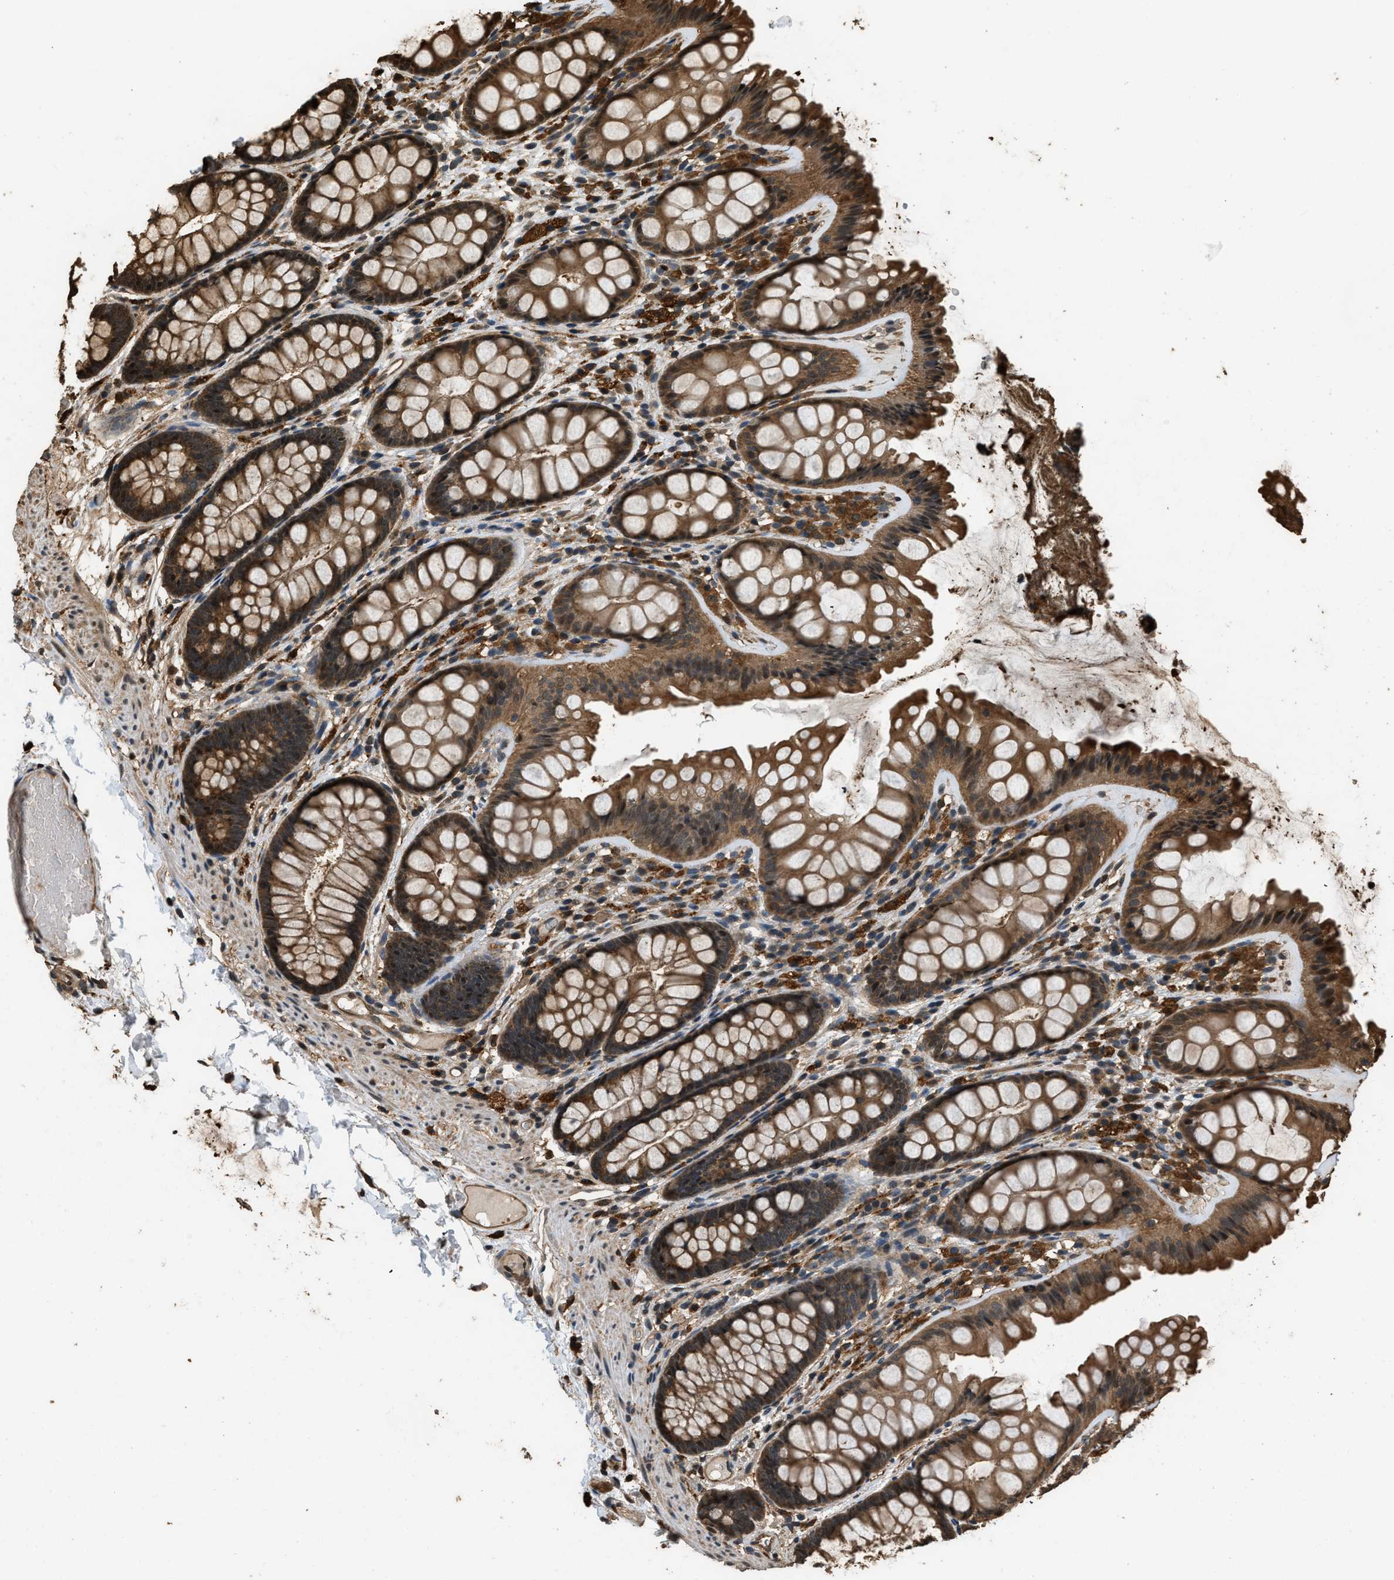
{"staining": {"intensity": "moderate", "quantity": ">75%", "location": "cytoplasmic/membranous"}, "tissue": "colon", "cell_type": "Endothelial cells", "image_type": "normal", "snomed": [{"axis": "morphology", "description": "Normal tissue, NOS"}, {"axis": "topography", "description": "Colon"}], "caption": "Endothelial cells reveal moderate cytoplasmic/membranous positivity in about >75% of cells in unremarkable colon.", "gene": "RAP2A", "patient": {"sex": "female", "age": 56}}